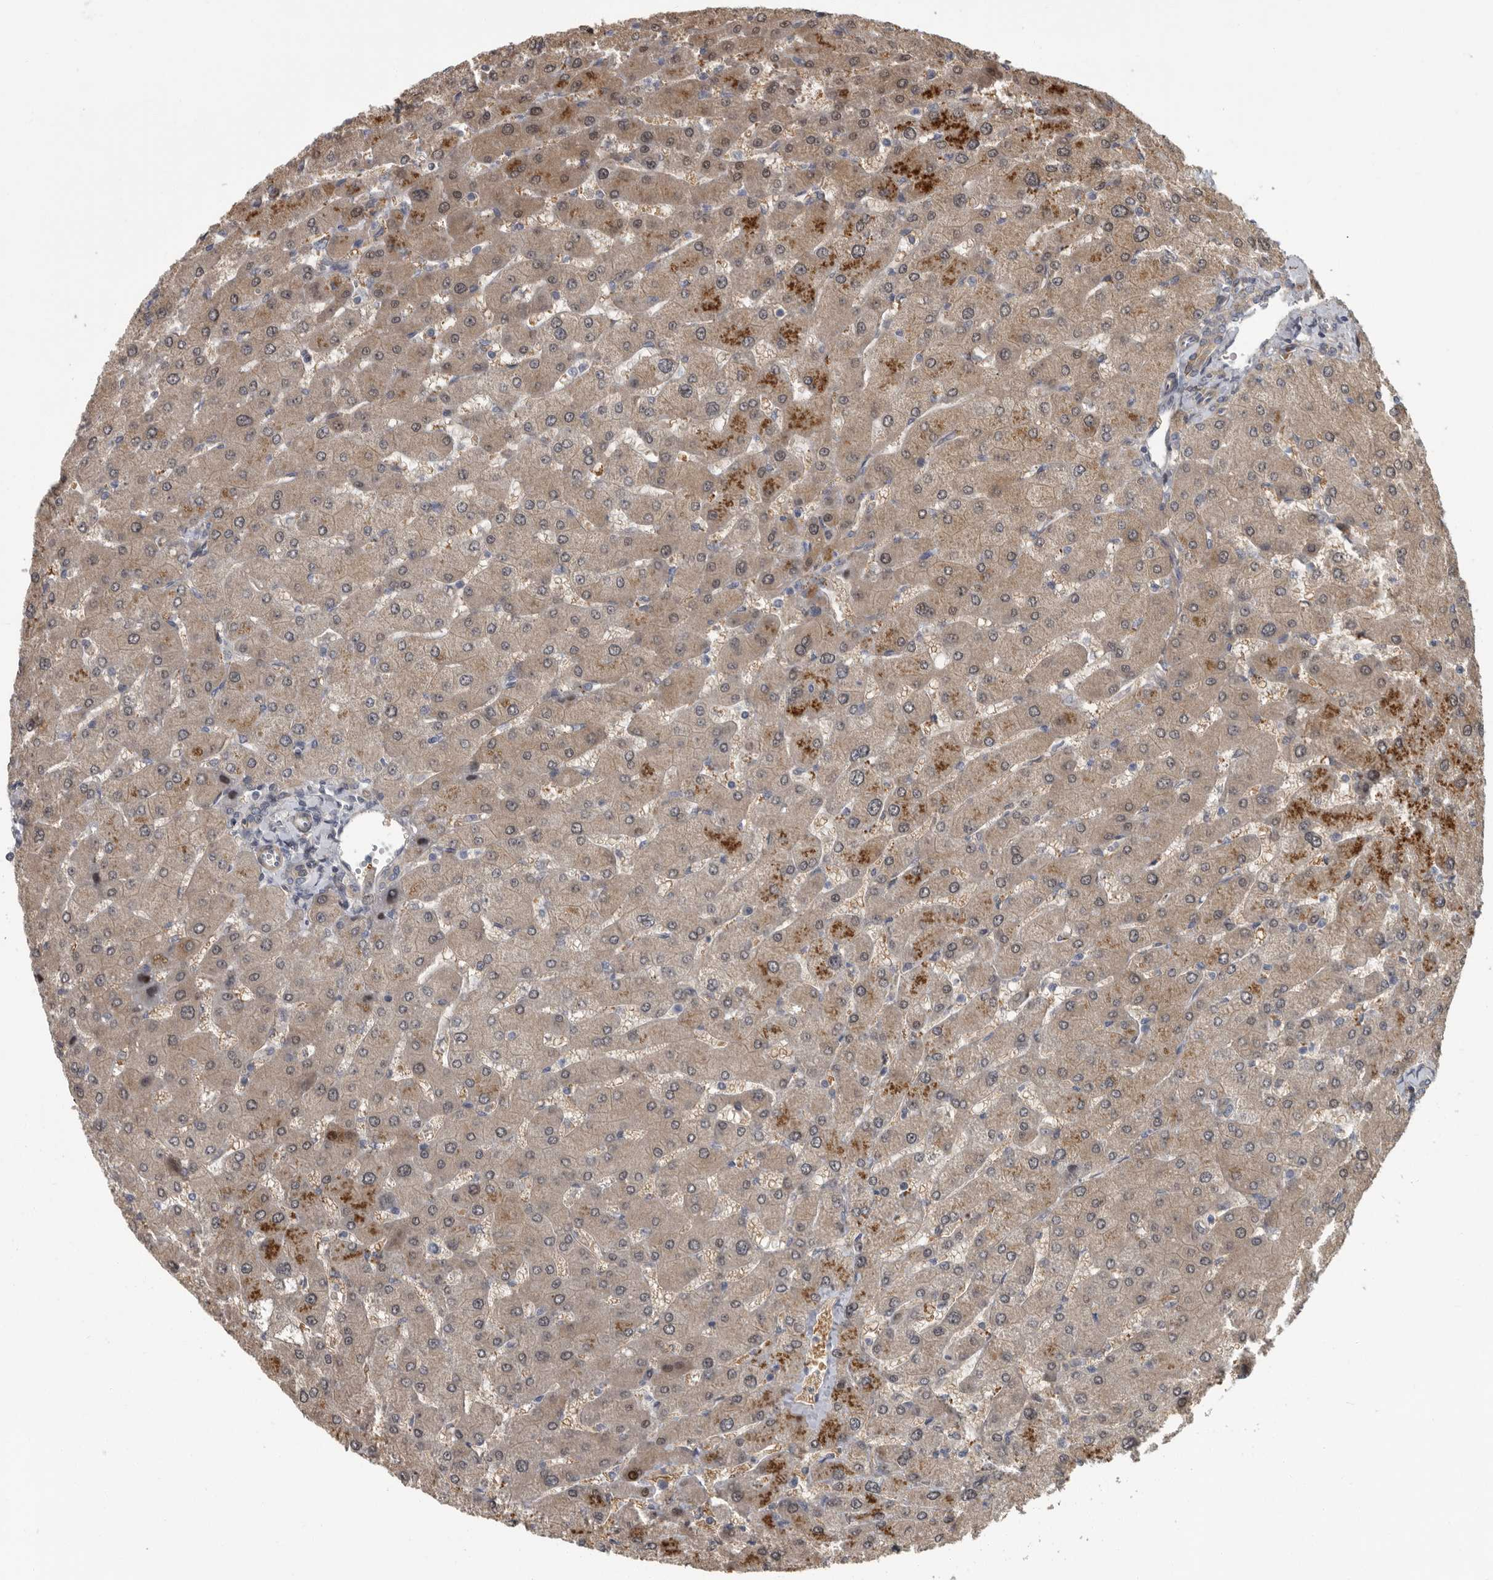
{"staining": {"intensity": "negative", "quantity": "none", "location": "none"}, "tissue": "liver", "cell_type": "Cholangiocytes", "image_type": "normal", "snomed": [{"axis": "morphology", "description": "Normal tissue, NOS"}, {"axis": "topography", "description": "Liver"}], "caption": "High magnification brightfield microscopy of benign liver stained with DAB (brown) and counterstained with hematoxylin (blue): cholangiocytes show no significant staining. (Stains: DAB IHC with hematoxylin counter stain, Microscopy: brightfield microscopy at high magnification).", "gene": "PDE7A", "patient": {"sex": "male", "age": 55}}